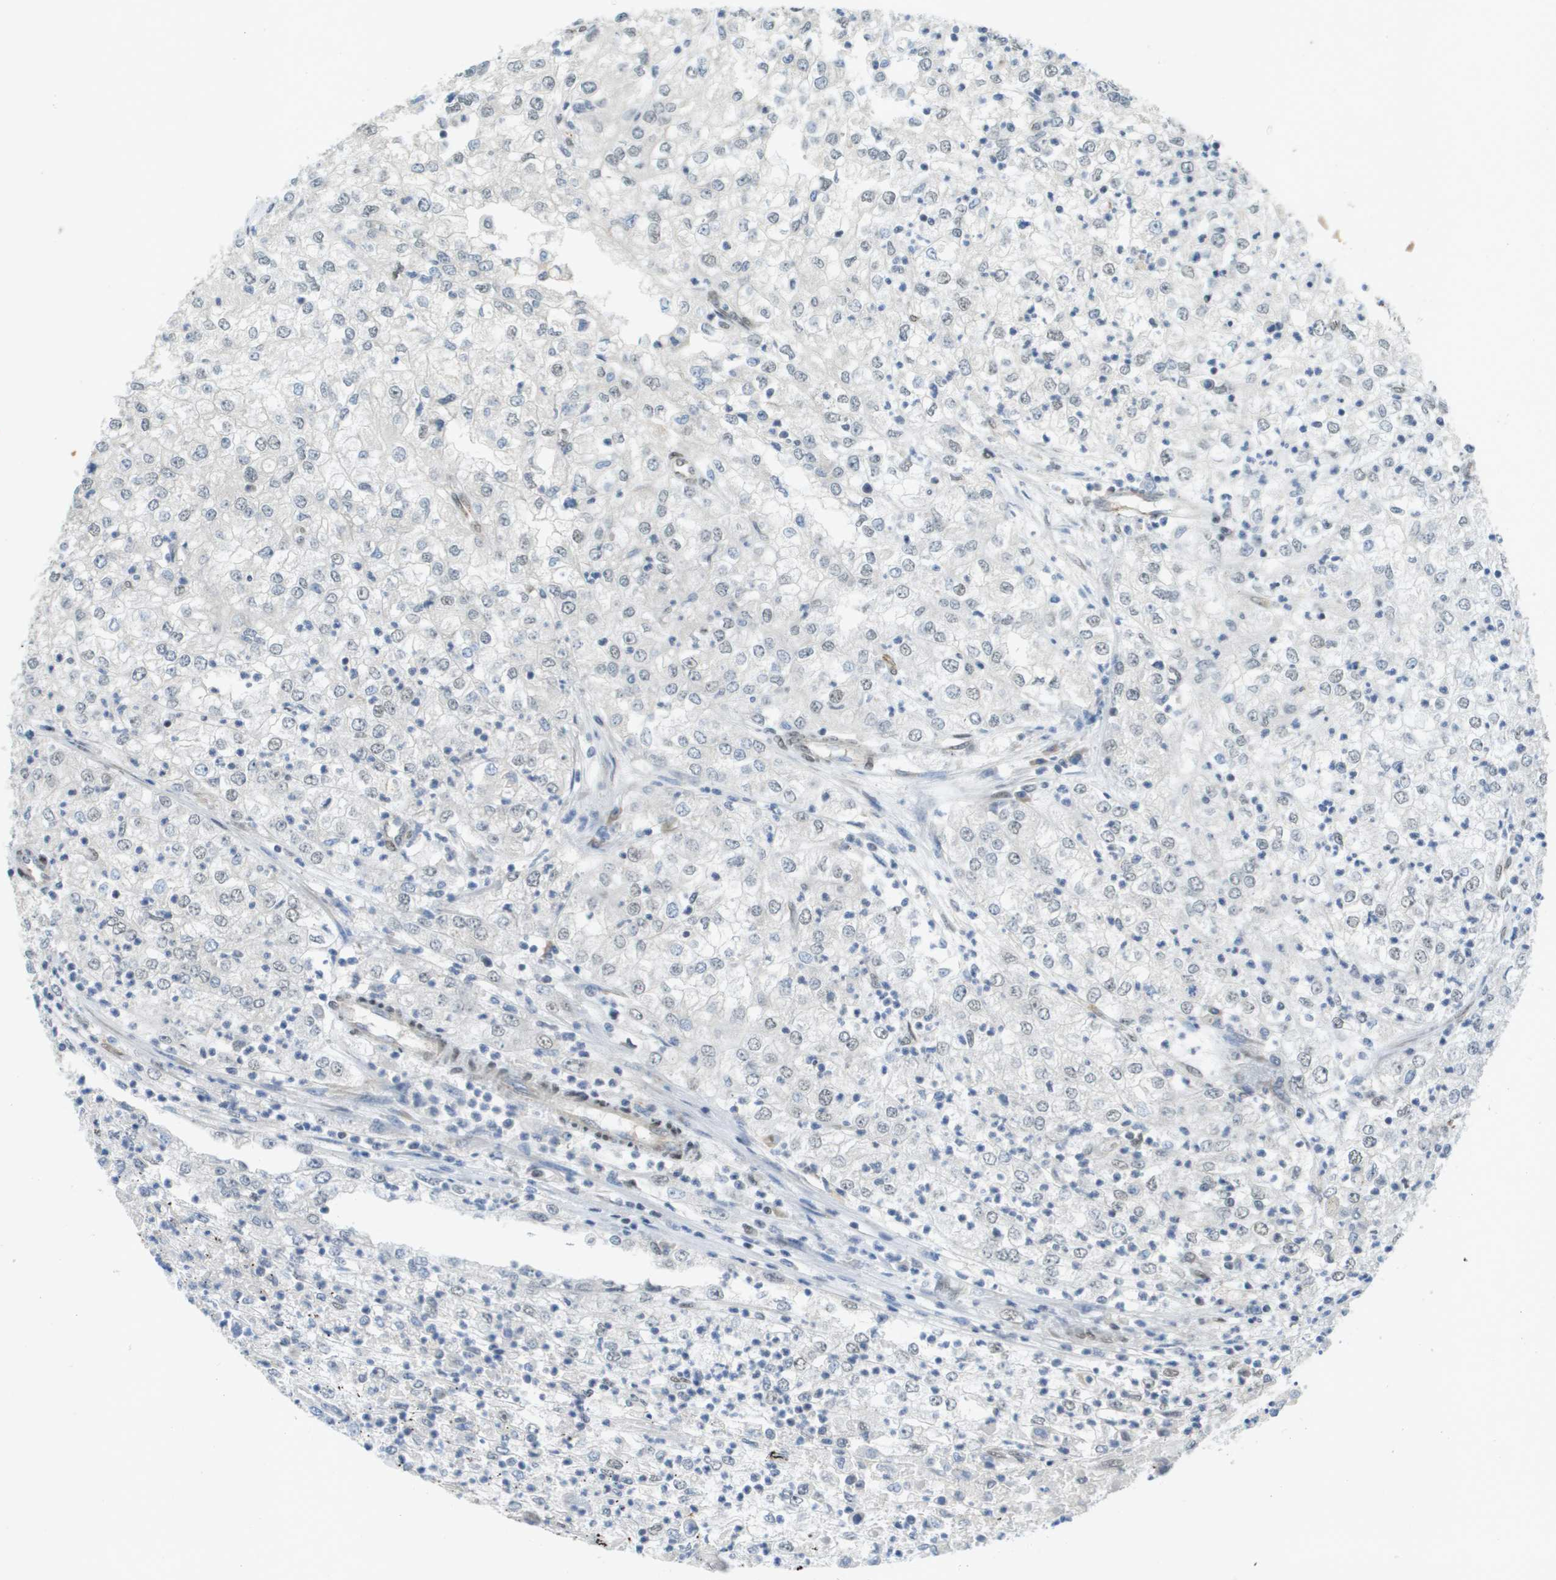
{"staining": {"intensity": "negative", "quantity": "none", "location": "none"}, "tissue": "renal cancer", "cell_type": "Tumor cells", "image_type": "cancer", "snomed": [{"axis": "morphology", "description": "Adenocarcinoma, NOS"}, {"axis": "topography", "description": "Kidney"}], "caption": "The histopathology image reveals no significant staining in tumor cells of renal cancer (adenocarcinoma).", "gene": "ARID1B", "patient": {"sex": "female", "age": 54}}